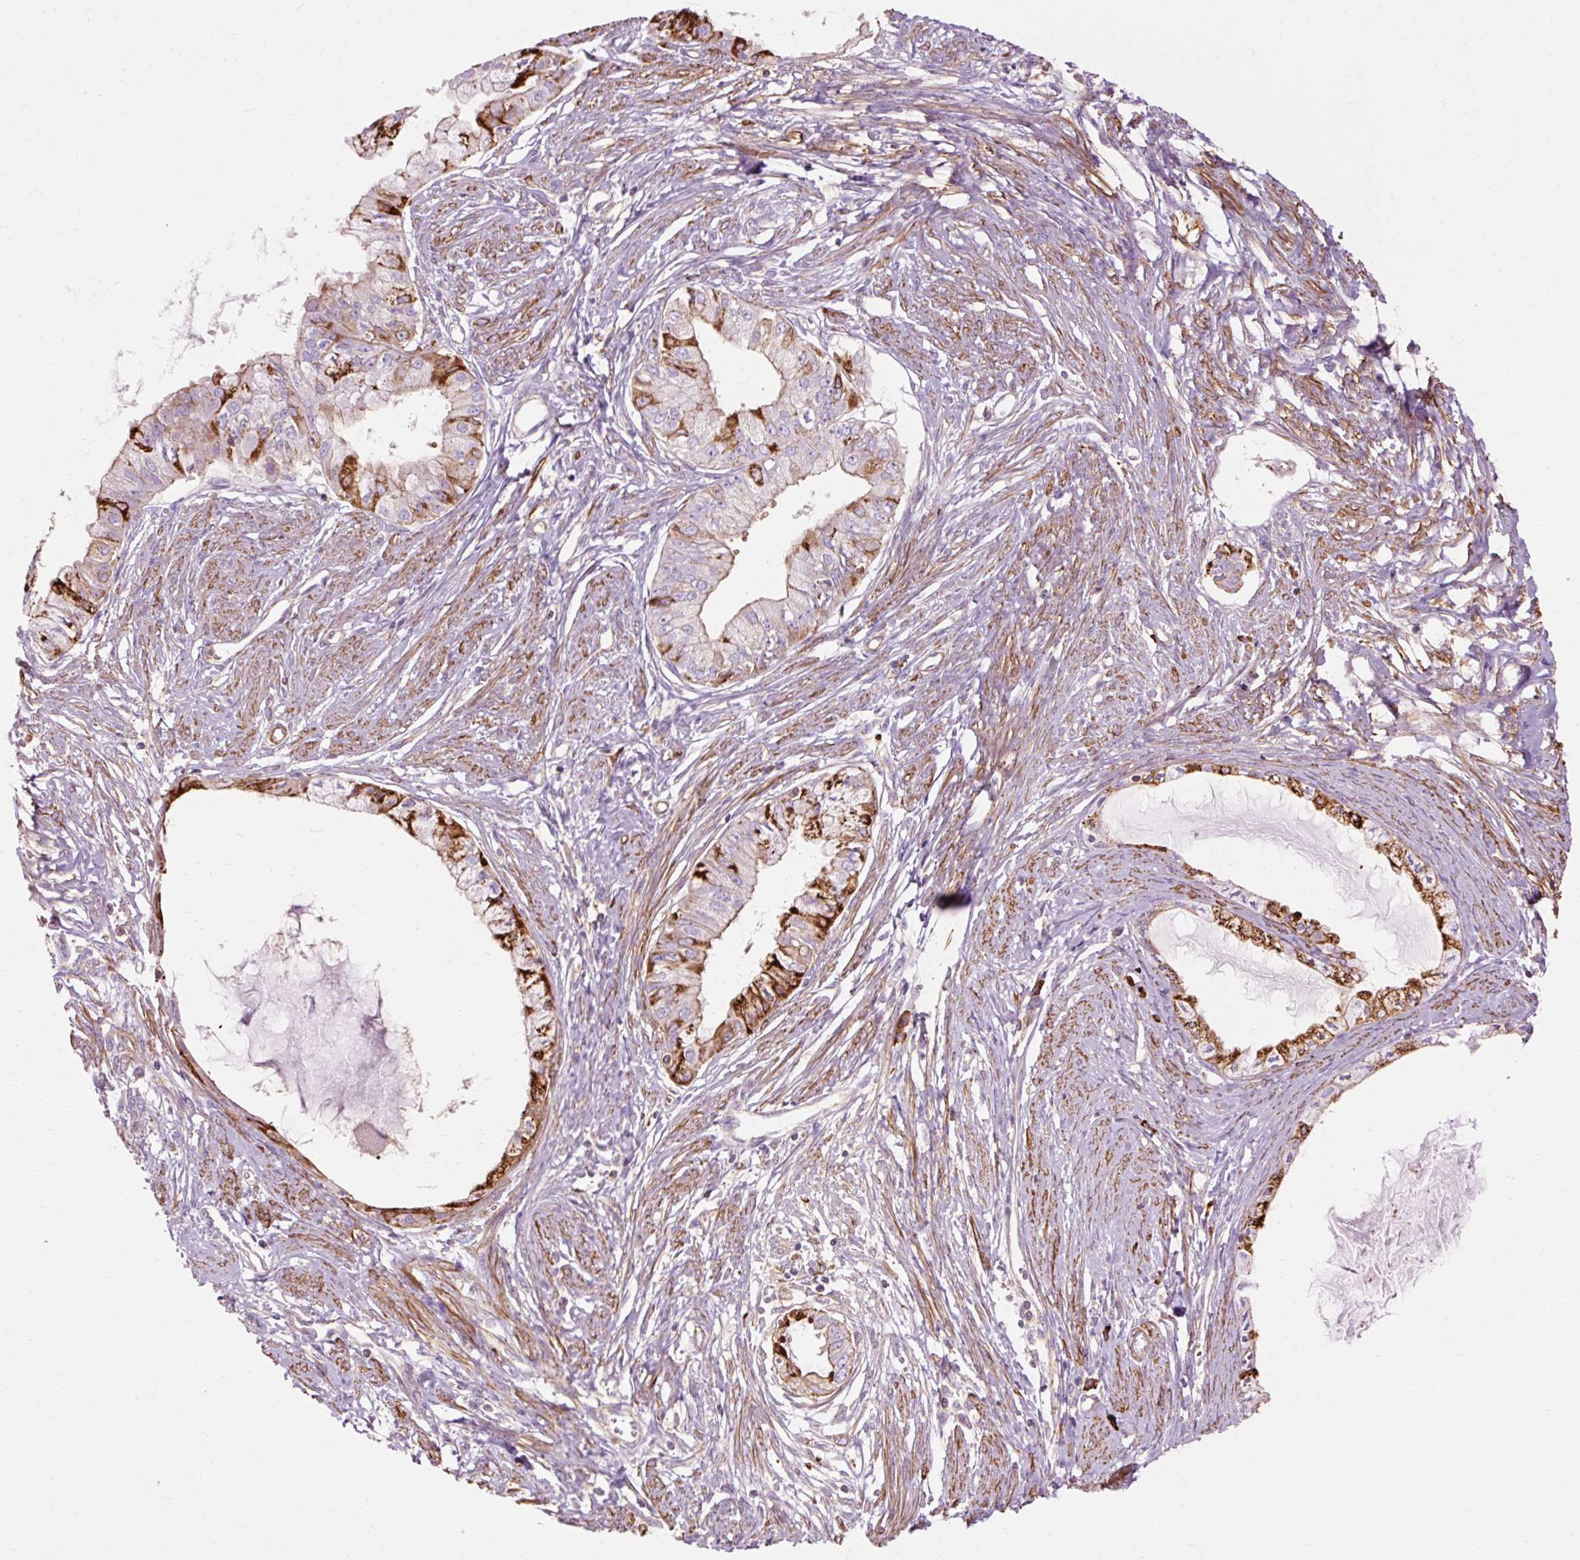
{"staining": {"intensity": "strong", "quantity": "25%-75%", "location": "cytoplasmic/membranous"}, "tissue": "endometrial cancer", "cell_type": "Tumor cells", "image_type": "cancer", "snomed": [{"axis": "morphology", "description": "Adenocarcinoma, NOS"}, {"axis": "topography", "description": "Endometrium"}], "caption": "Immunohistochemistry micrograph of neoplastic tissue: human endometrial cancer (adenocarcinoma) stained using immunohistochemistry exhibits high levels of strong protein expression localized specifically in the cytoplasmic/membranous of tumor cells, appearing as a cytoplasmic/membranous brown color.", "gene": "TBC1D2B", "patient": {"sex": "female", "age": 76}}